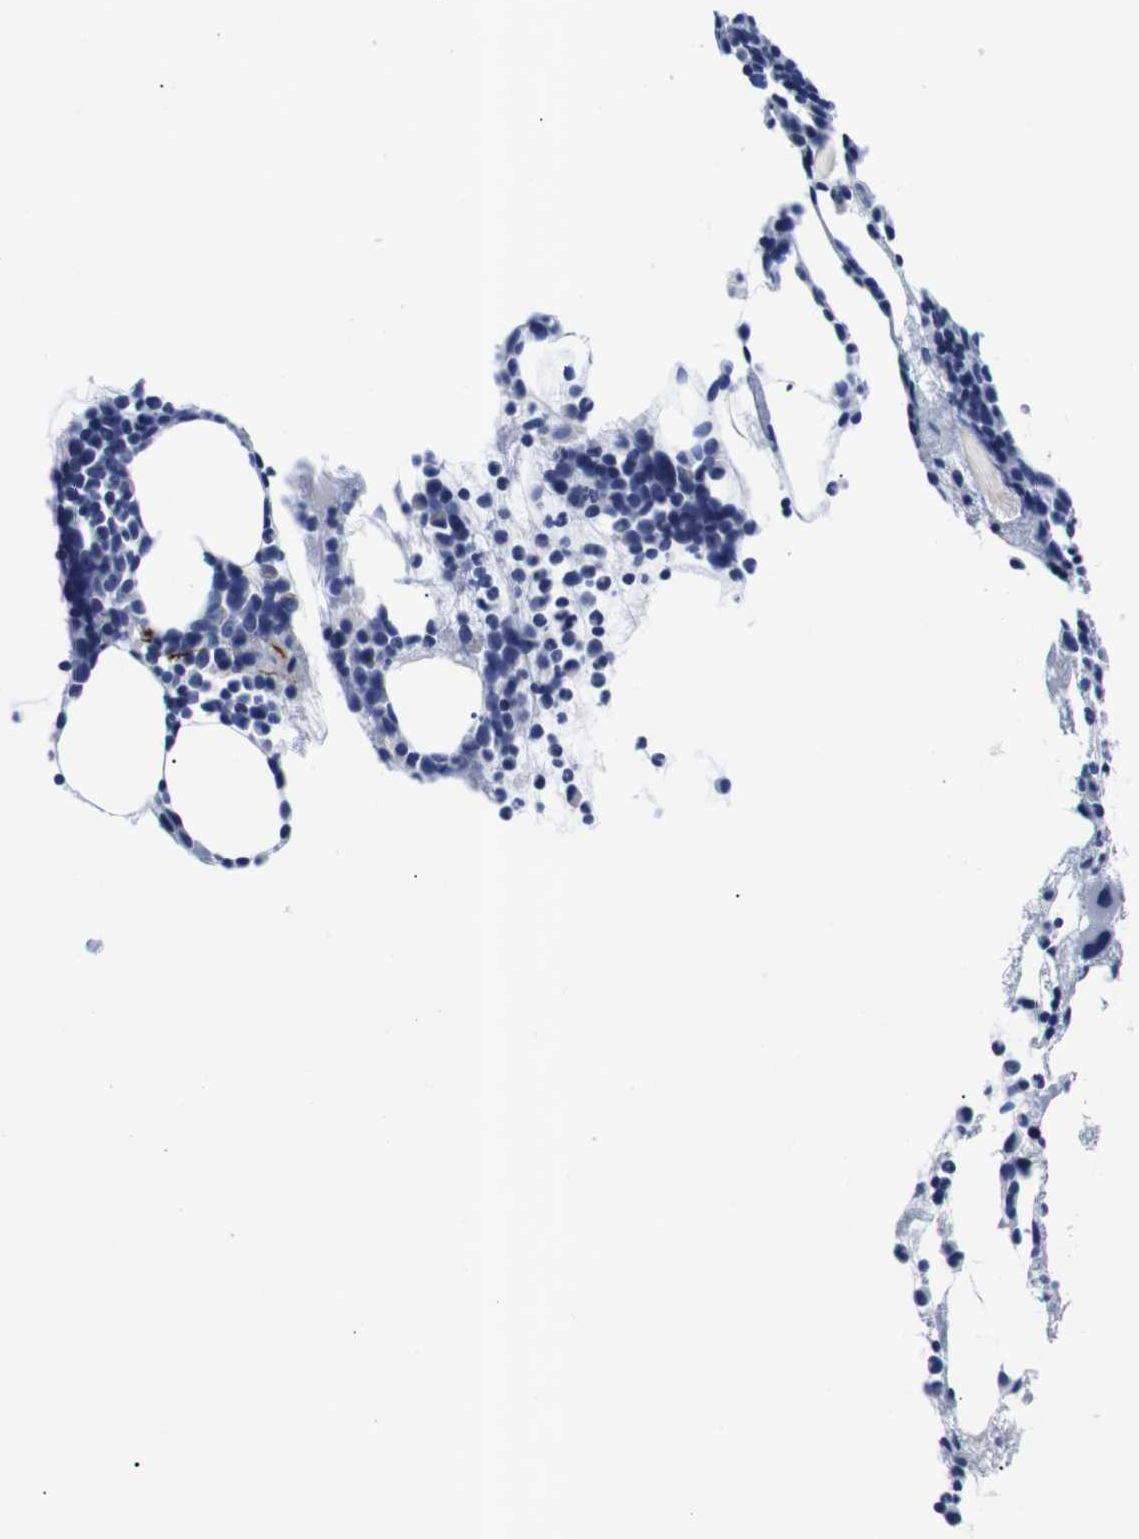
{"staining": {"intensity": "negative", "quantity": "none", "location": "none"}, "tissue": "bone marrow", "cell_type": "Hematopoietic cells", "image_type": "normal", "snomed": [{"axis": "morphology", "description": "Normal tissue, NOS"}, {"axis": "morphology", "description": "Inflammation, NOS"}, {"axis": "topography", "description": "Bone marrow"}], "caption": "The immunohistochemistry (IHC) photomicrograph has no significant staining in hematopoietic cells of bone marrow. (DAB immunohistochemistry (IHC), high magnification).", "gene": "GAP43", "patient": {"sex": "female", "age": 76}}